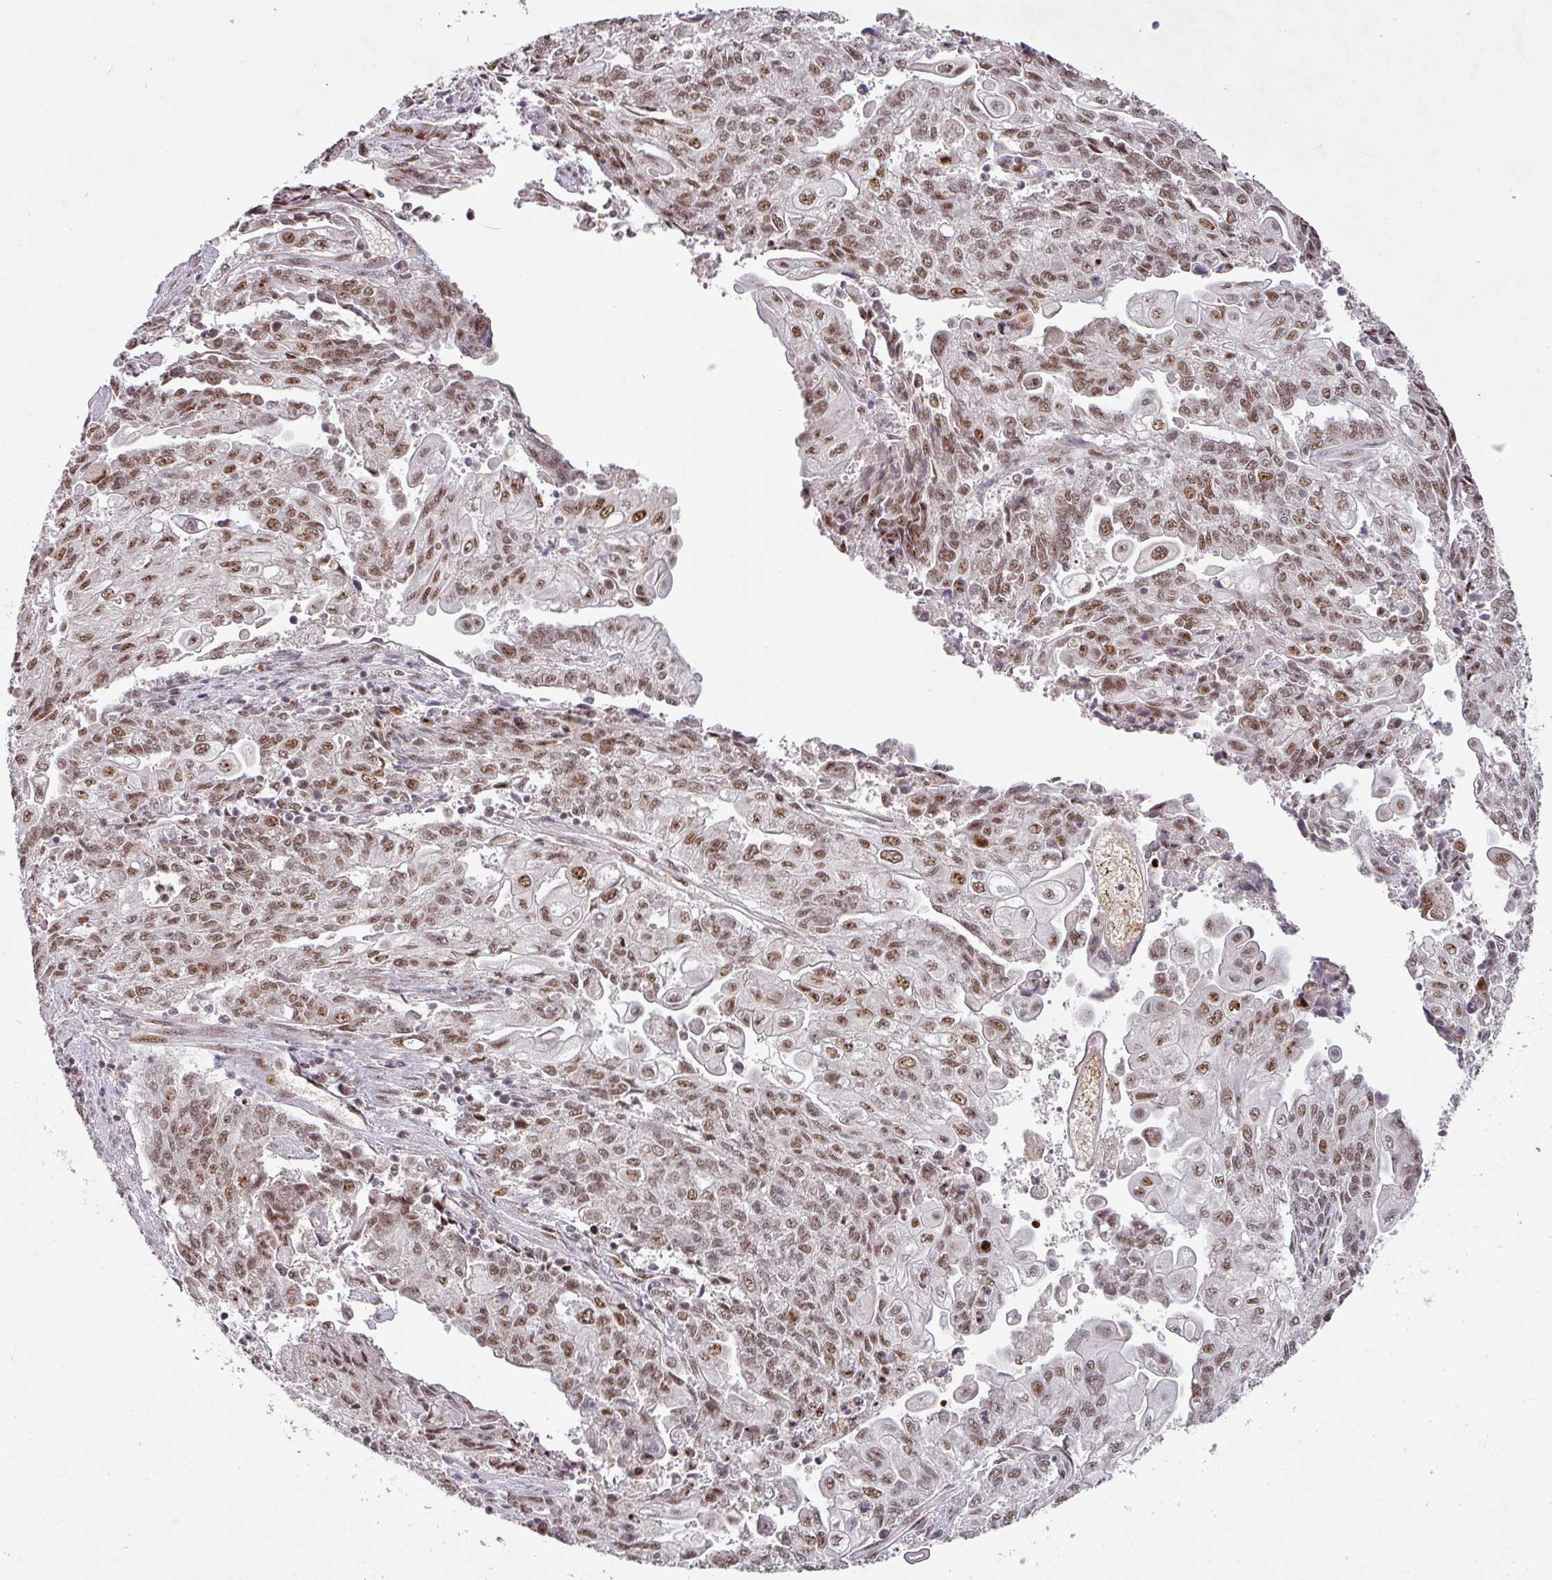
{"staining": {"intensity": "moderate", "quantity": ">75%", "location": "nuclear"}, "tissue": "endometrial cancer", "cell_type": "Tumor cells", "image_type": "cancer", "snomed": [{"axis": "morphology", "description": "Adenocarcinoma, NOS"}, {"axis": "topography", "description": "Endometrium"}], "caption": "DAB (3,3'-diaminobenzidine) immunohistochemical staining of human endometrial cancer shows moderate nuclear protein positivity in about >75% of tumor cells.", "gene": "NEIL1", "patient": {"sex": "female", "age": 54}}